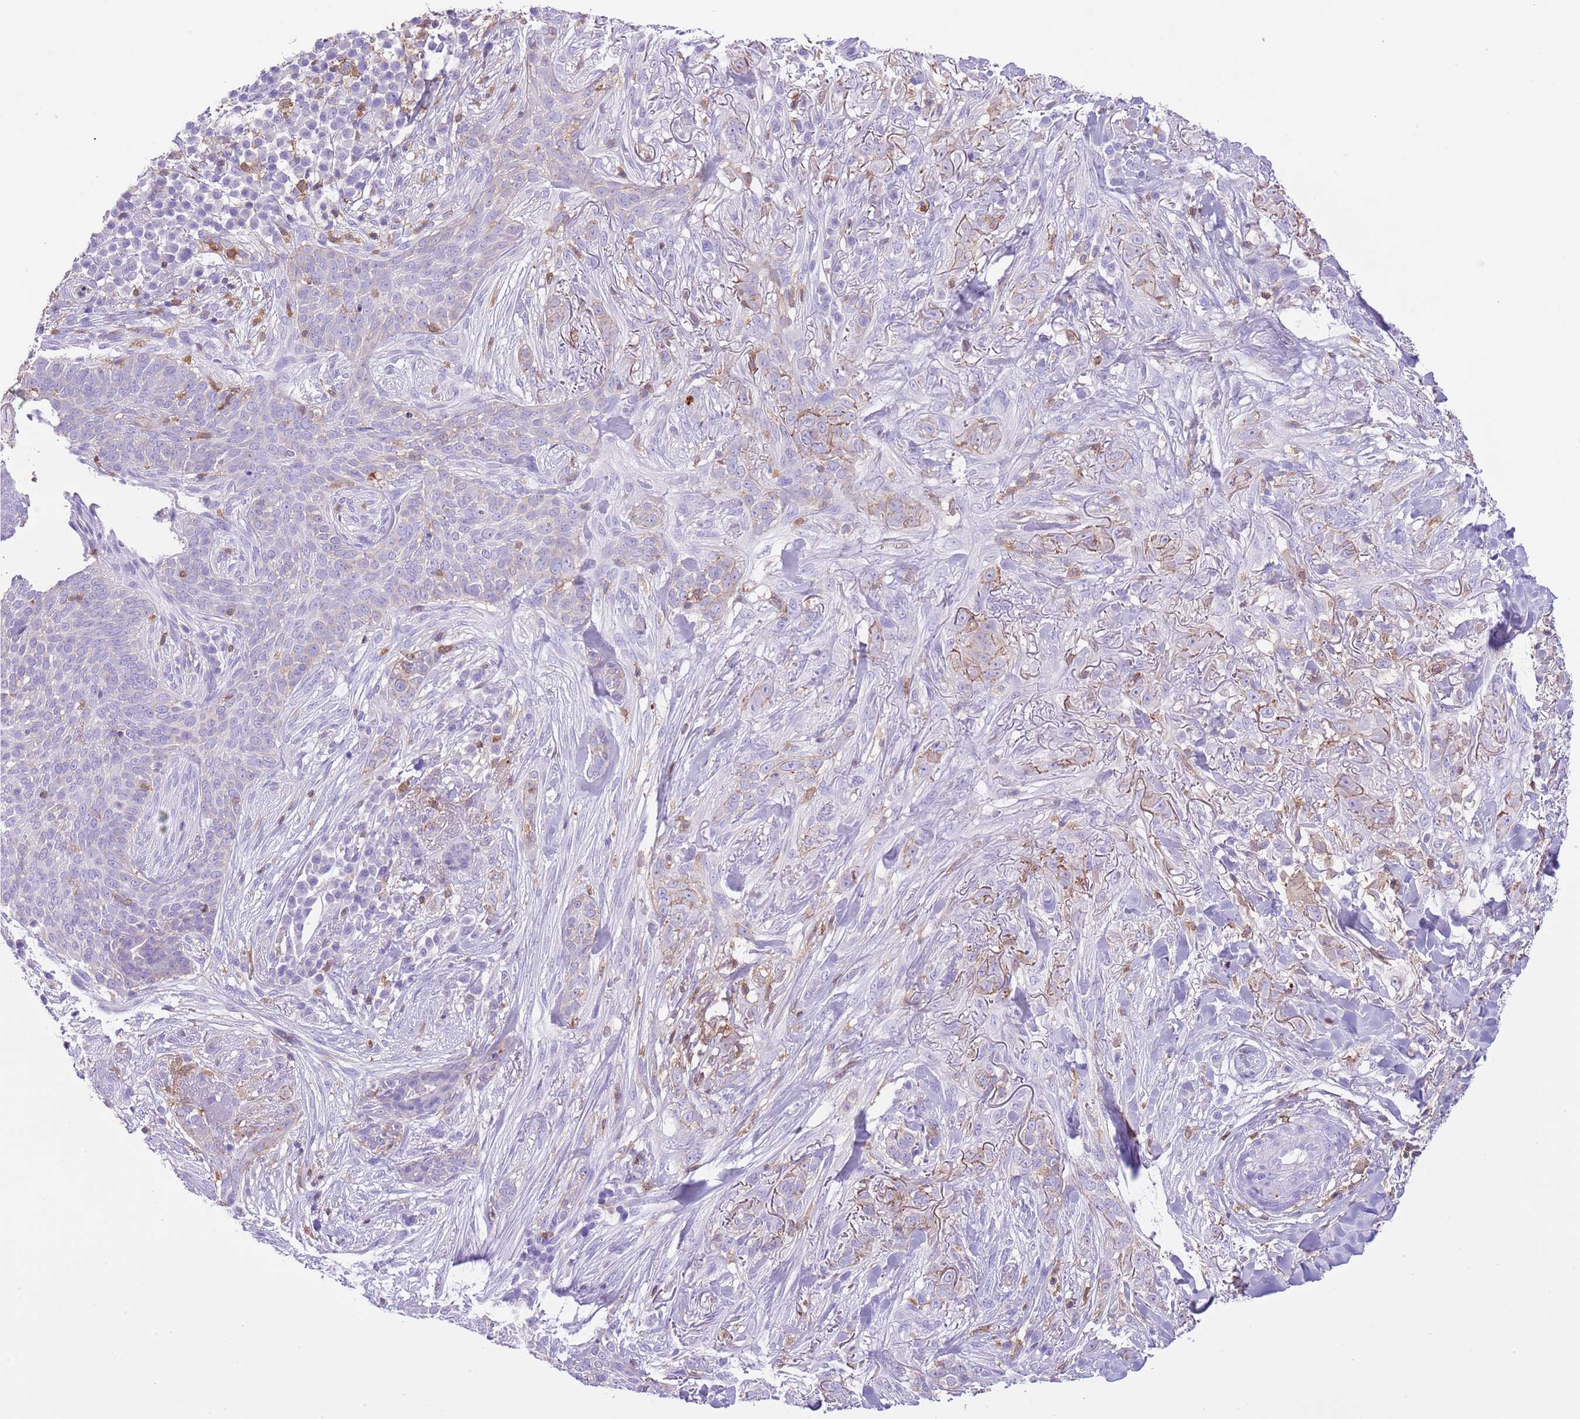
{"staining": {"intensity": "negative", "quantity": "none", "location": "none"}, "tissue": "skin cancer", "cell_type": "Tumor cells", "image_type": "cancer", "snomed": [{"axis": "morphology", "description": "Basal cell carcinoma"}, {"axis": "topography", "description": "Skin"}], "caption": "IHC of human basal cell carcinoma (skin) shows no expression in tumor cells.", "gene": "EFHD2", "patient": {"sex": "male", "age": 72}}